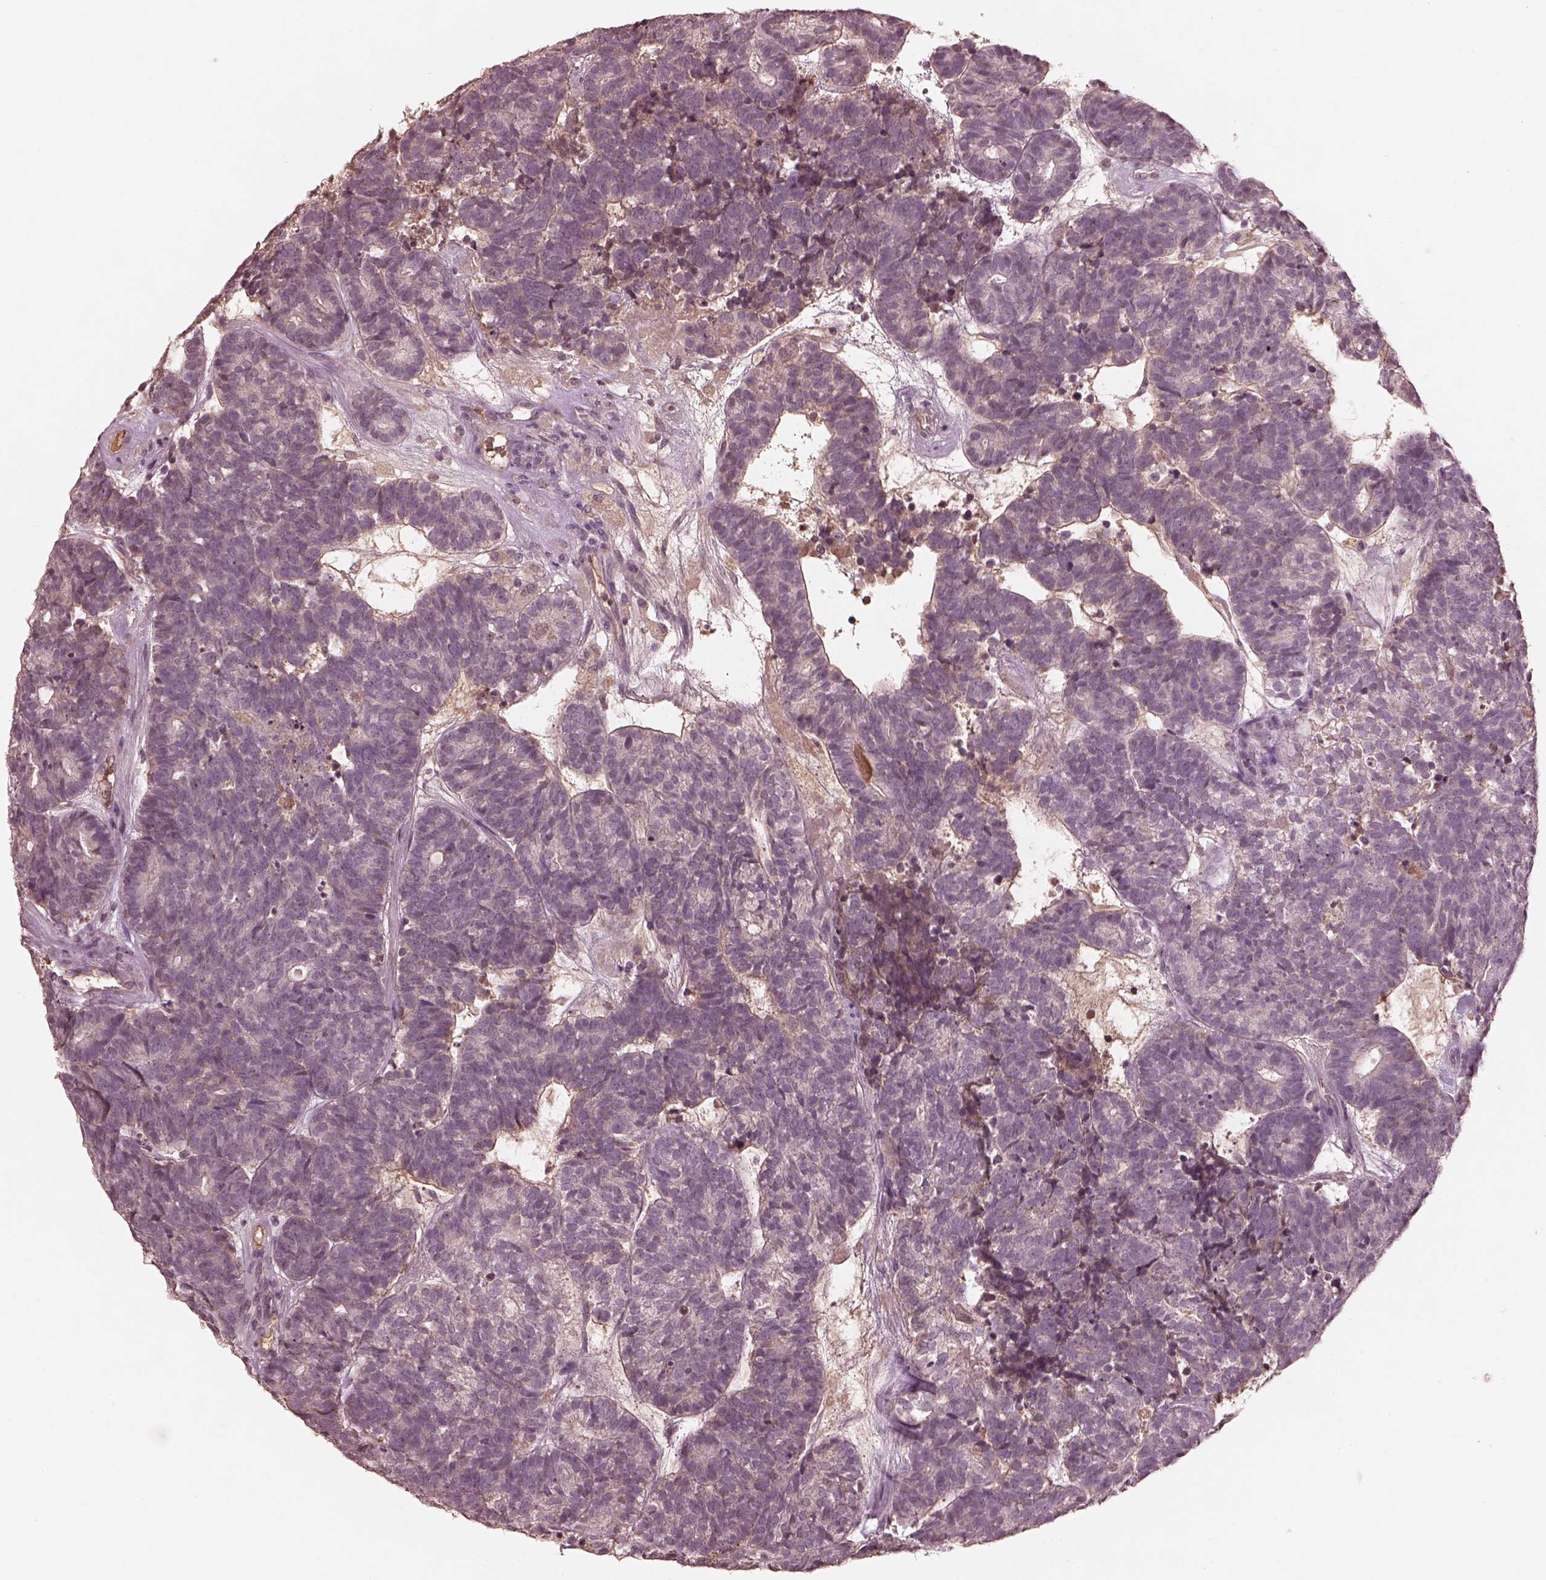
{"staining": {"intensity": "negative", "quantity": "none", "location": "none"}, "tissue": "head and neck cancer", "cell_type": "Tumor cells", "image_type": "cancer", "snomed": [{"axis": "morphology", "description": "Adenocarcinoma, NOS"}, {"axis": "topography", "description": "Head-Neck"}], "caption": "The photomicrograph exhibits no staining of tumor cells in adenocarcinoma (head and neck). (Brightfield microscopy of DAB (3,3'-diaminobenzidine) immunohistochemistry at high magnification).", "gene": "CALR3", "patient": {"sex": "female", "age": 81}}